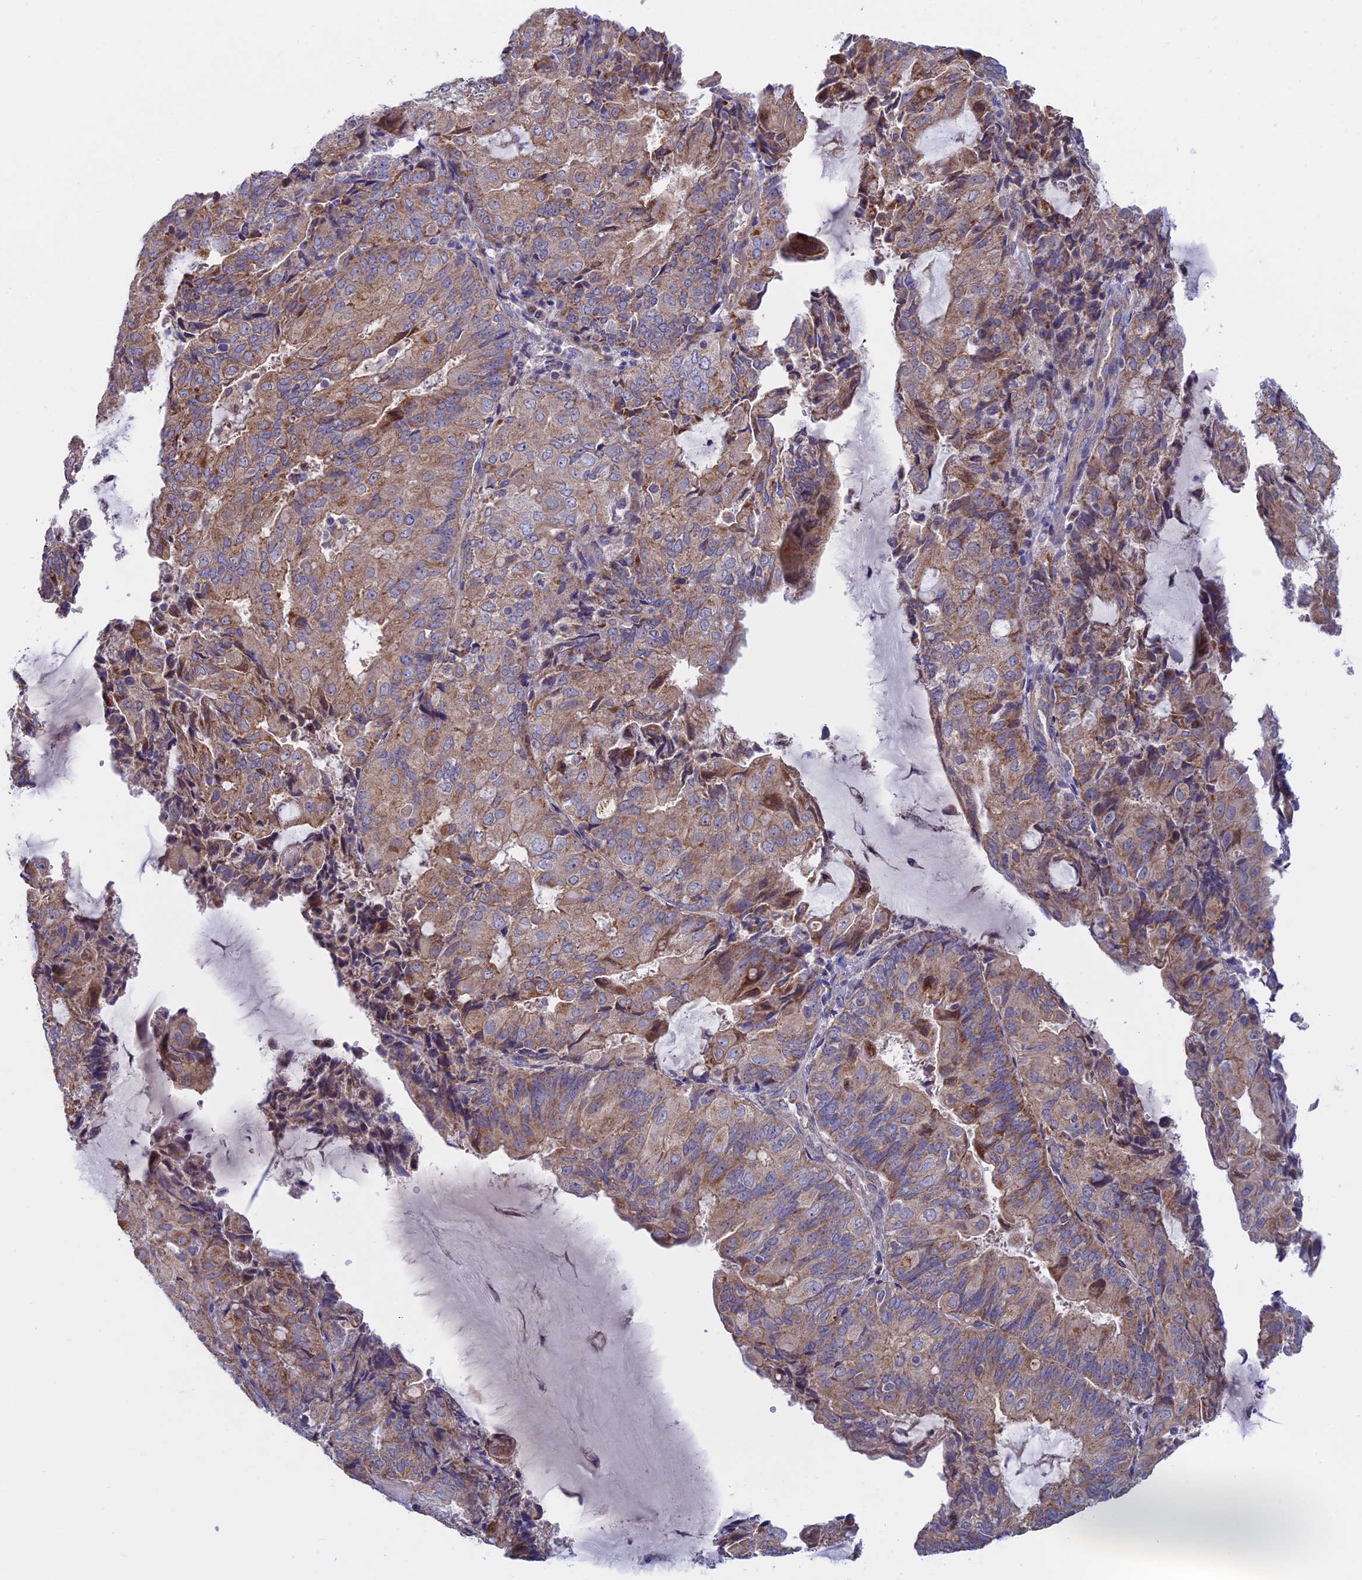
{"staining": {"intensity": "moderate", "quantity": ">75%", "location": "cytoplasmic/membranous"}, "tissue": "endometrial cancer", "cell_type": "Tumor cells", "image_type": "cancer", "snomed": [{"axis": "morphology", "description": "Adenocarcinoma, NOS"}, {"axis": "topography", "description": "Endometrium"}], "caption": "Moderate cytoplasmic/membranous positivity is appreciated in approximately >75% of tumor cells in adenocarcinoma (endometrial).", "gene": "ETFDH", "patient": {"sex": "female", "age": 81}}